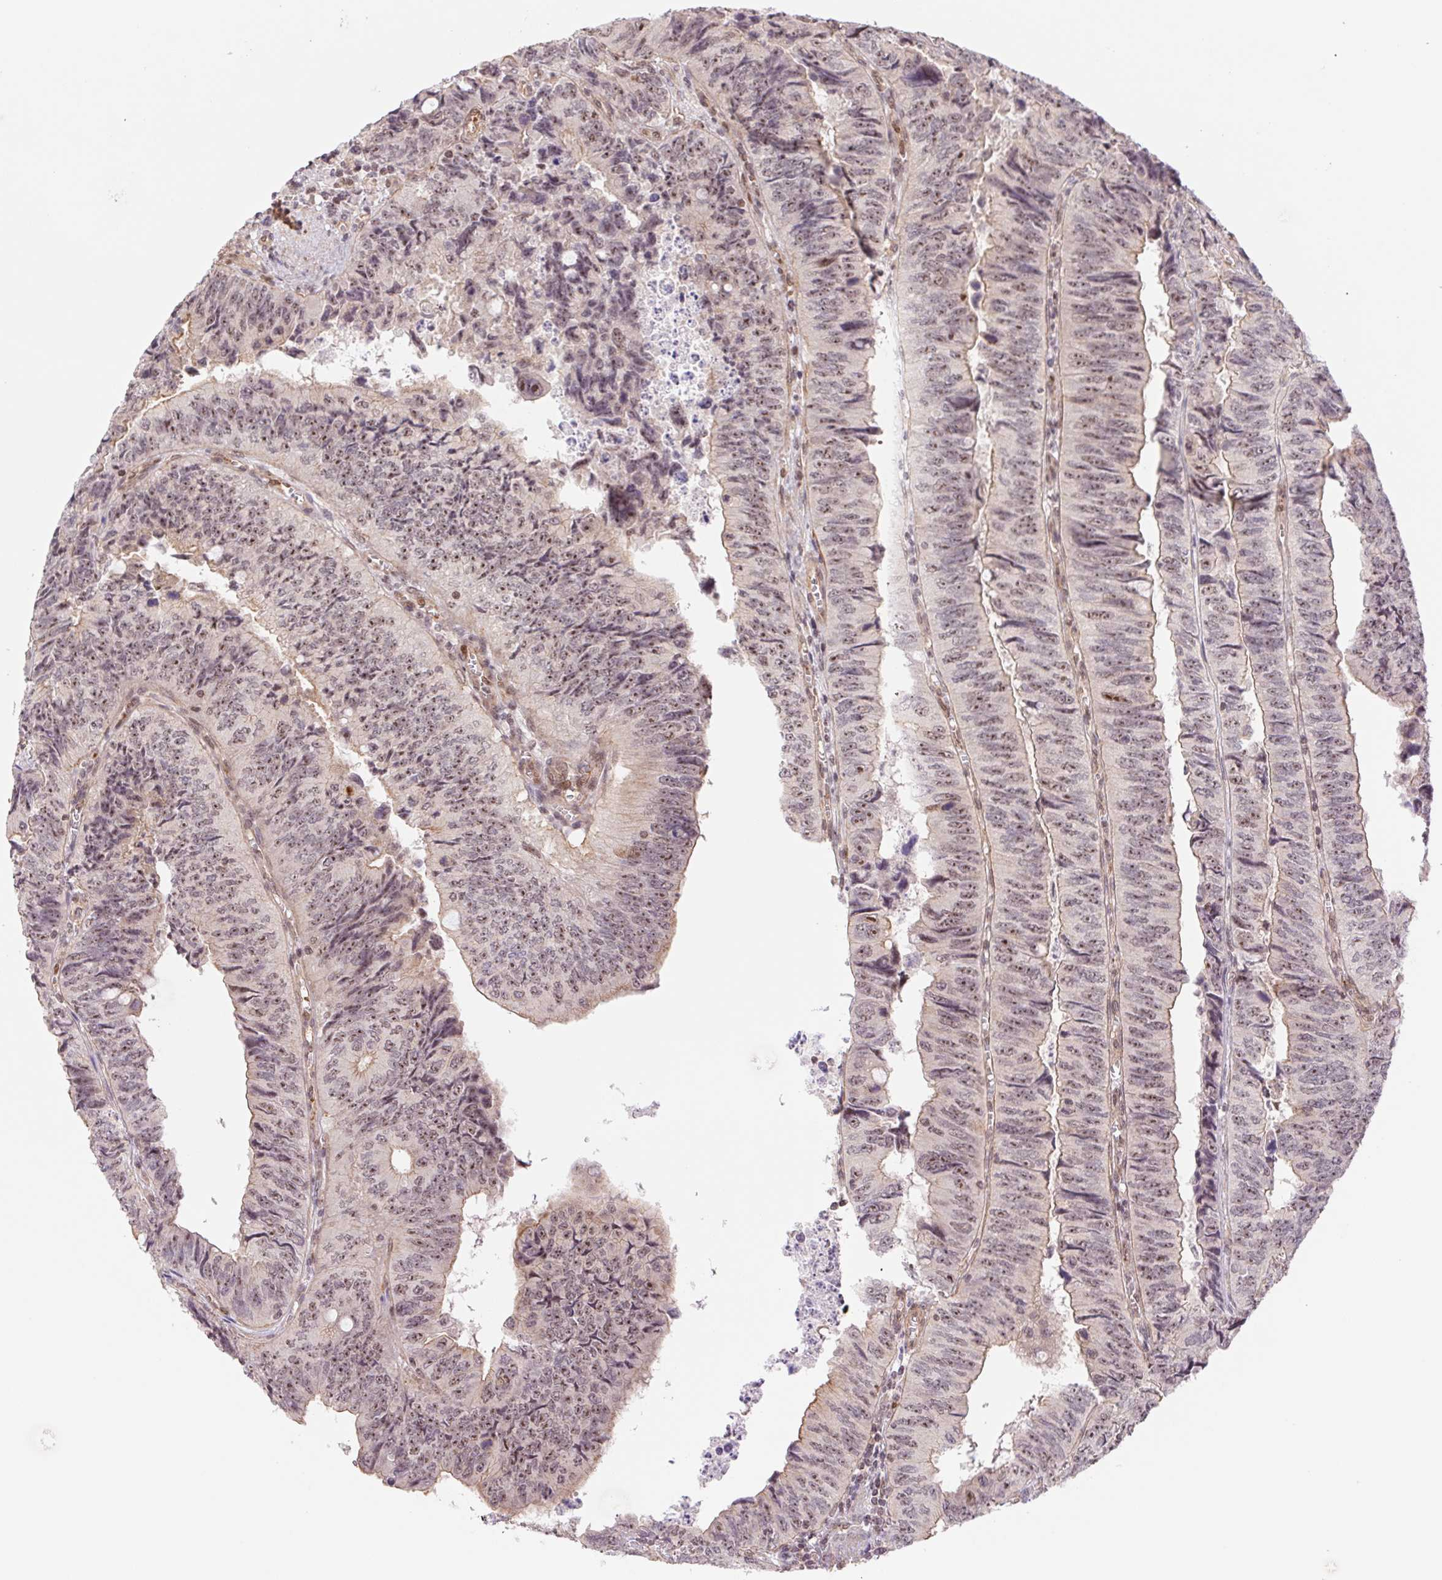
{"staining": {"intensity": "moderate", "quantity": ">75%", "location": "nuclear"}, "tissue": "colorectal cancer", "cell_type": "Tumor cells", "image_type": "cancer", "snomed": [{"axis": "morphology", "description": "Adenocarcinoma, NOS"}, {"axis": "topography", "description": "Colon"}], "caption": "Protein expression analysis of colorectal adenocarcinoma demonstrates moderate nuclear staining in about >75% of tumor cells. Immunohistochemistry (ihc) stains the protein of interest in brown and the nuclei are stained blue.", "gene": "CWC25", "patient": {"sex": "female", "age": 84}}